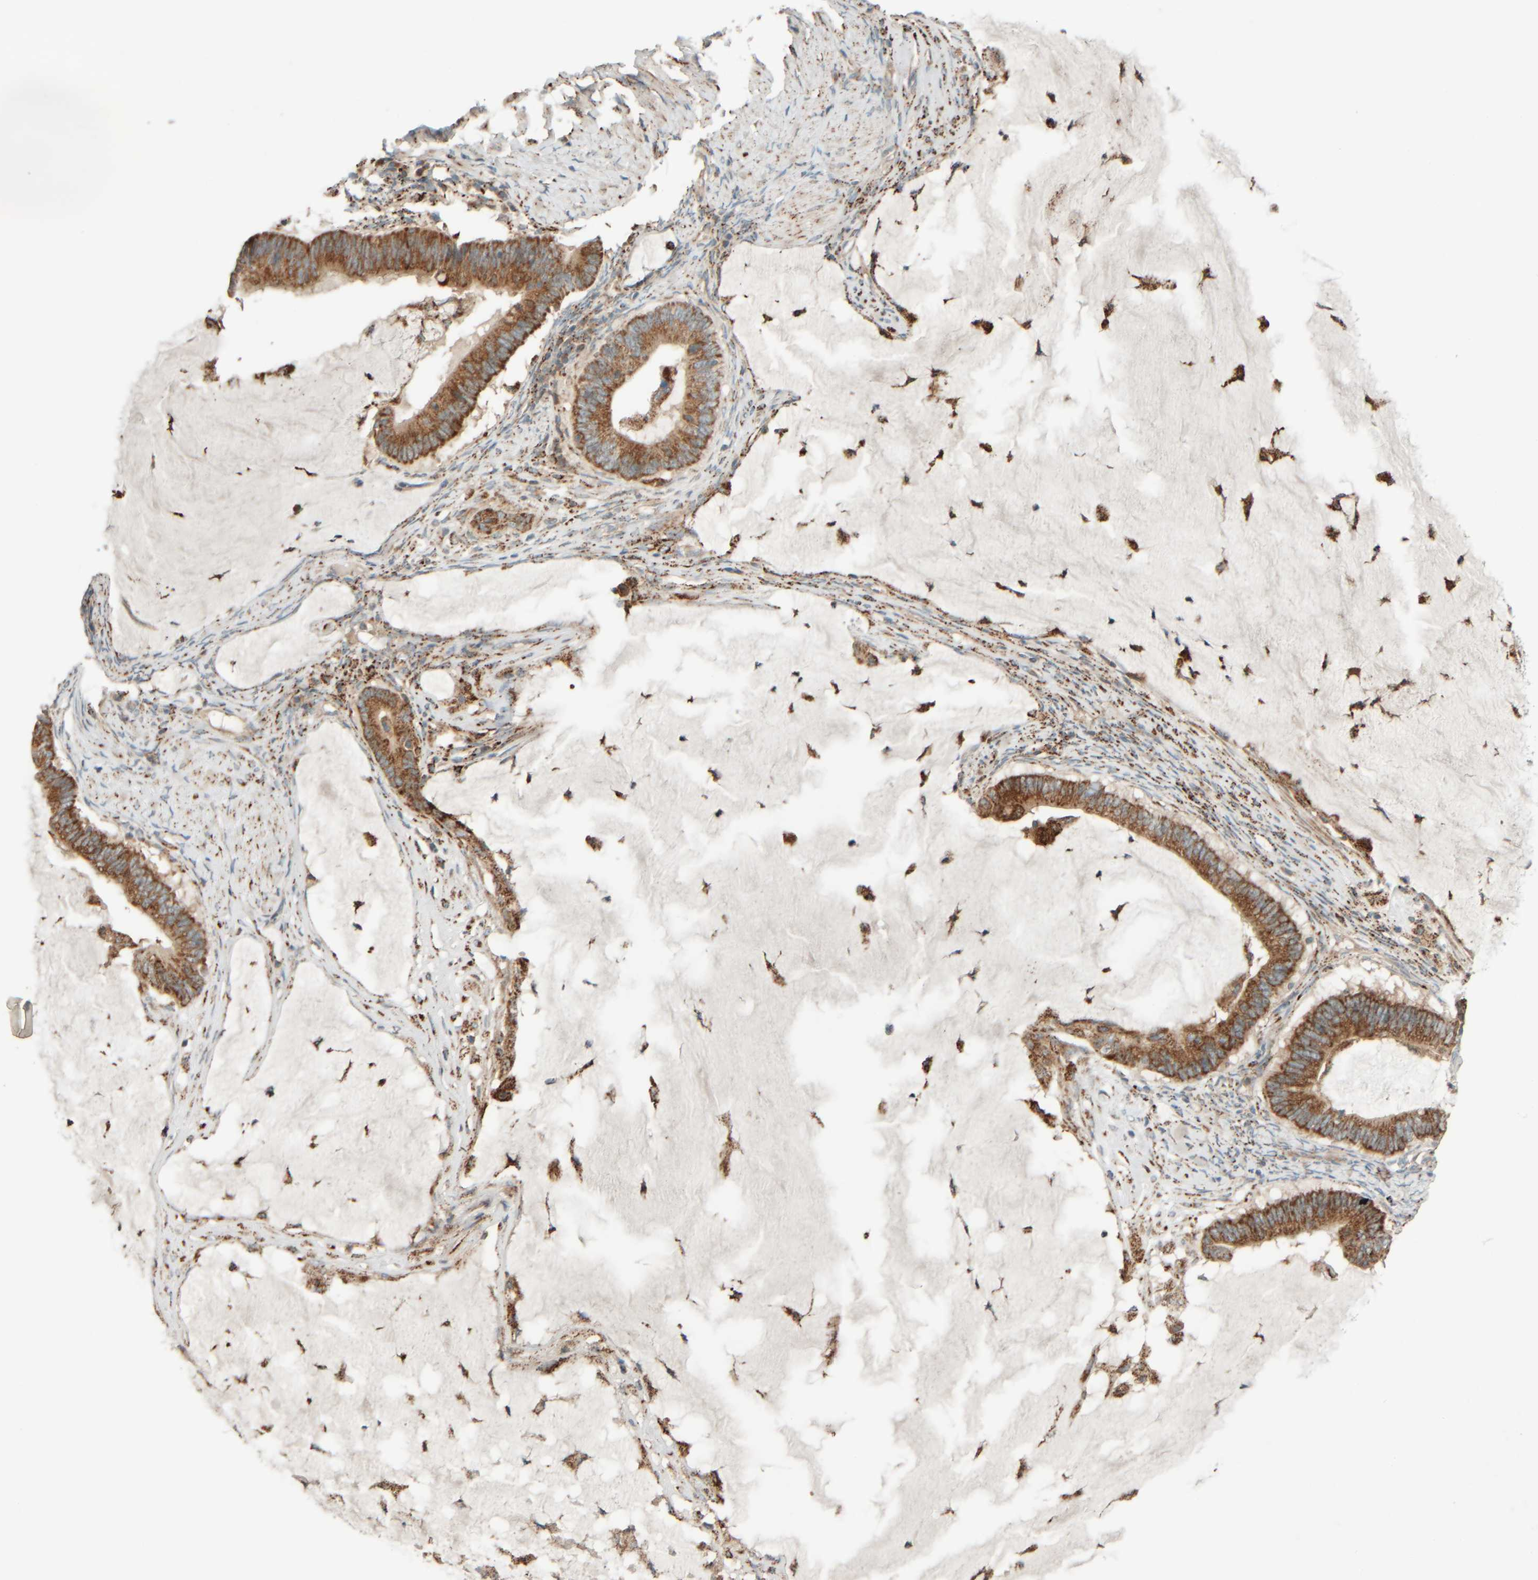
{"staining": {"intensity": "moderate", "quantity": ">75%", "location": "cytoplasmic/membranous"}, "tissue": "ovarian cancer", "cell_type": "Tumor cells", "image_type": "cancer", "snomed": [{"axis": "morphology", "description": "Cystadenocarcinoma, mucinous, NOS"}, {"axis": "topography", "description": "Ovary"}], "caption": "Brown immunohistochemical staining in human ovarian cancer (mucinous cystadenocarcinoma) demonstrates moderate cytoplasmic/membranous expression in approximately >75% of tumor cells. The protein is shown in brown color, while the nuclei are stained blue.", "gene": "SPAG5", "patient": {"sex": "female", "age": 61}}